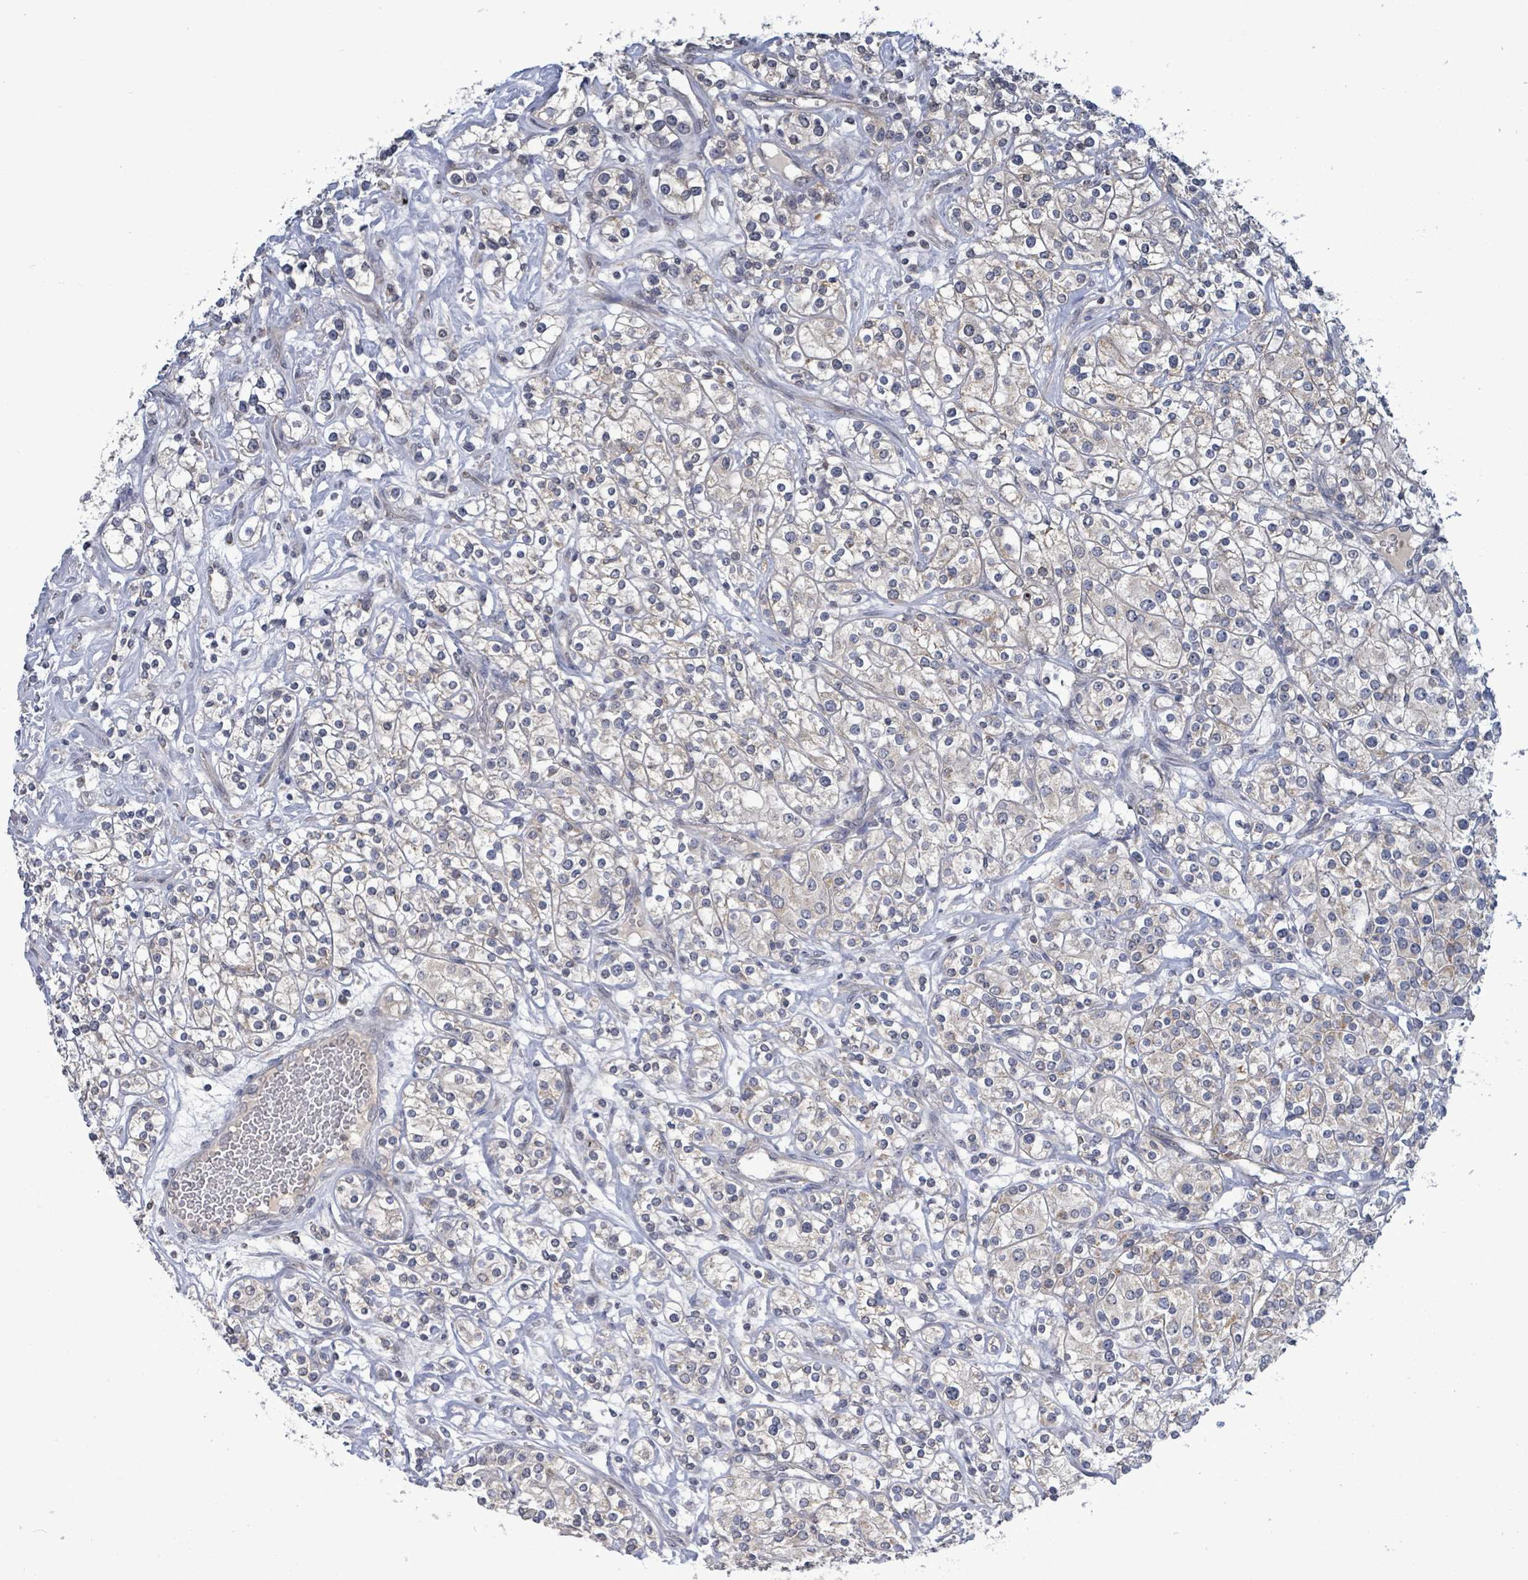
{"staining": {"intensity": "weak", "quantity": "<25%", "location": "cytoplasmic/membranous"}, "tissue": "renal cancer", "cell_type": "Tumor cells", "image_type": "cancer", "snomed": [{"axis": "morphology", "description": "Adenocarcinoma, NOS"}, {"axis": "topography", "description": "Kidney"}], "caption": "An immunohistochemistry micrograph of adenocarcinoma (renal) is shown. There is no staining in tumor cells of adenocarcinoma (renal).", "gene": "COQ10B", "patient": {"sex": "male", "age": 77}}